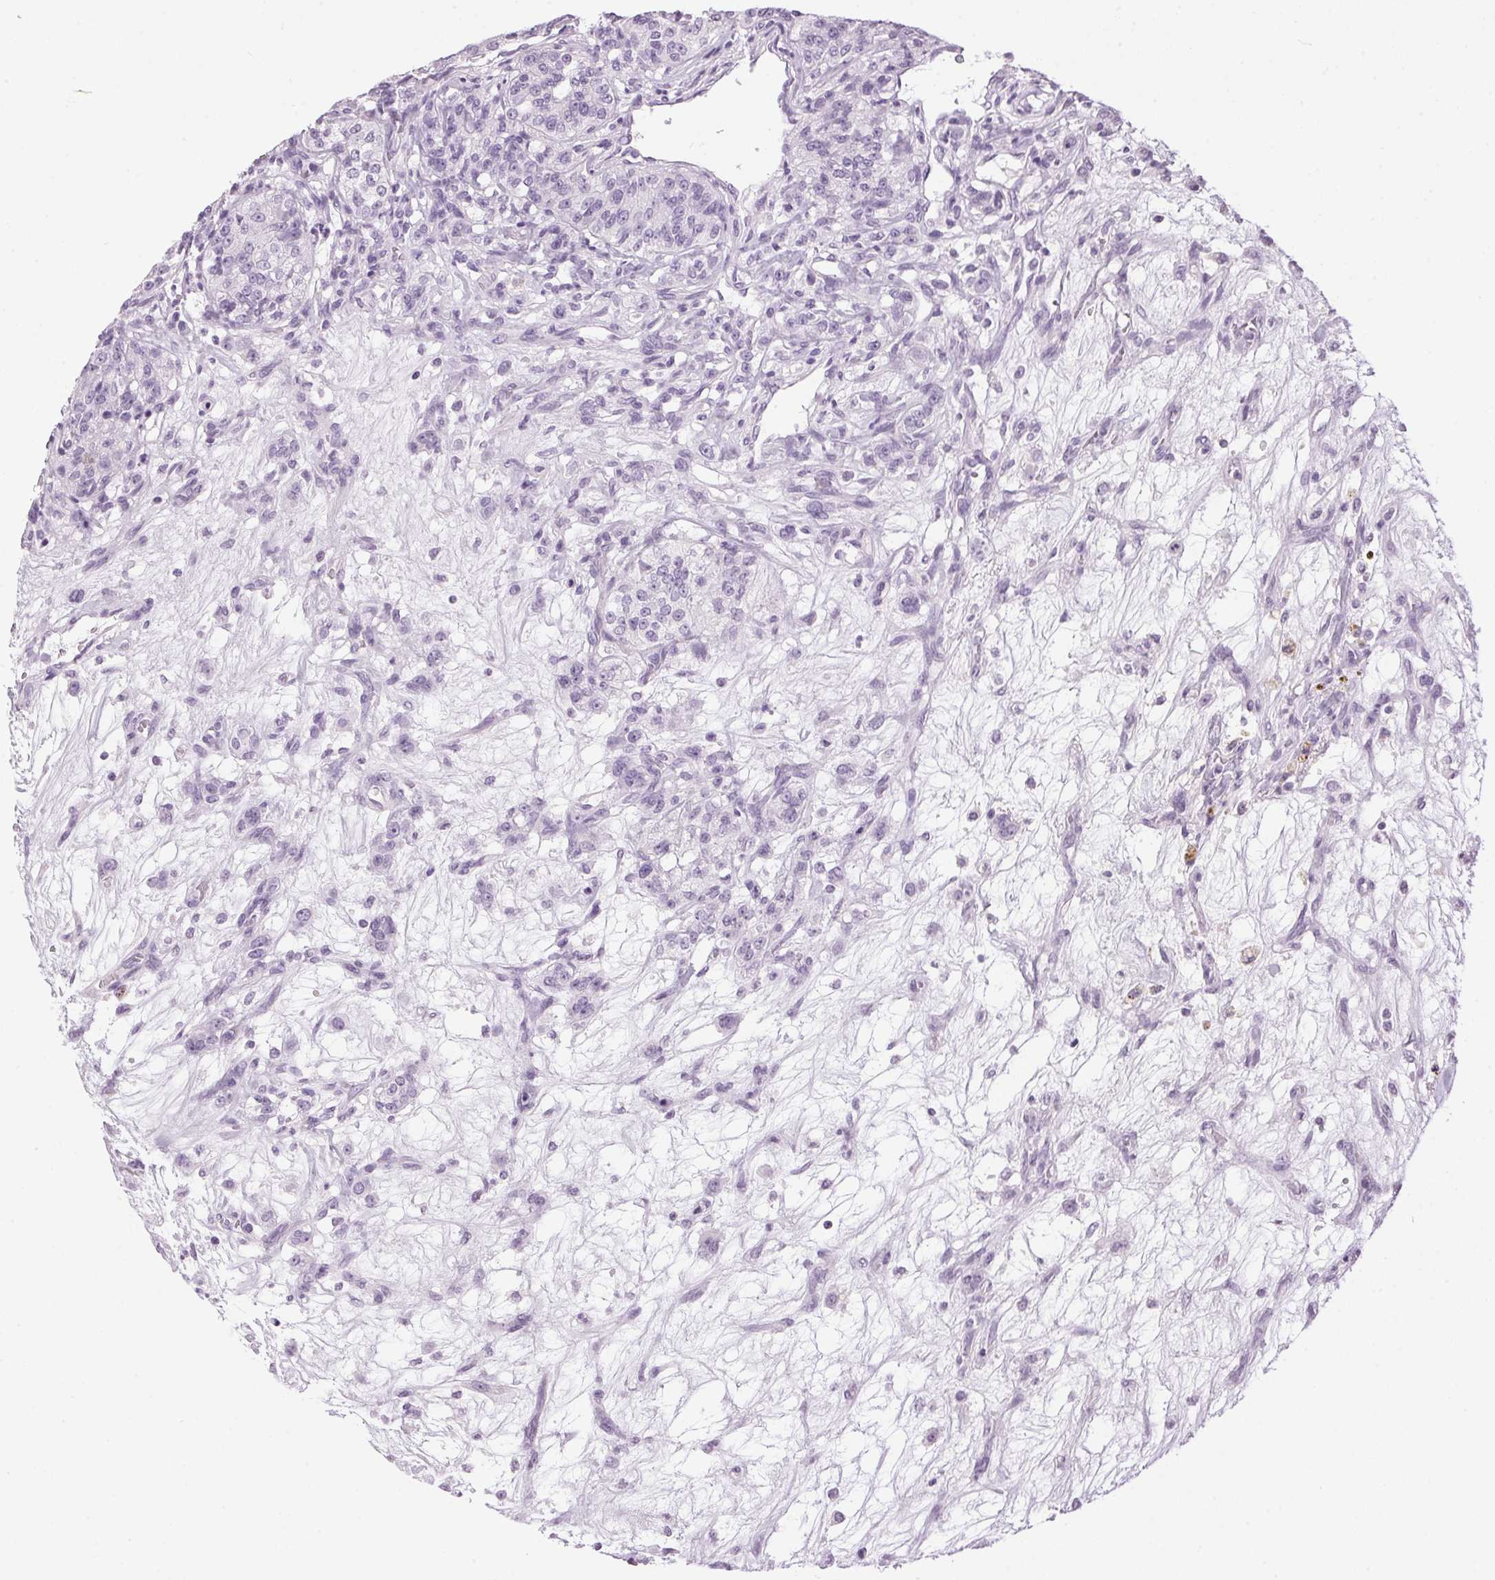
{"staining": {"intensity": "negative", "quantity": "none", "location": "none"}, "tissue": "renal cancer", "cell_type": "Tumor cells", "image_type": "cancer", "snomed": [{"axis": "morphology", "description": "Adenocarcinoma, NOS"}, {"axis": "topography", "description": "Kidney"}], "caption": "The histopathology image shows no staining of tumor cells in adenocarcinoma (renal).", "gene": "SP7", "patient": {"sex": "female", "age": 63}}